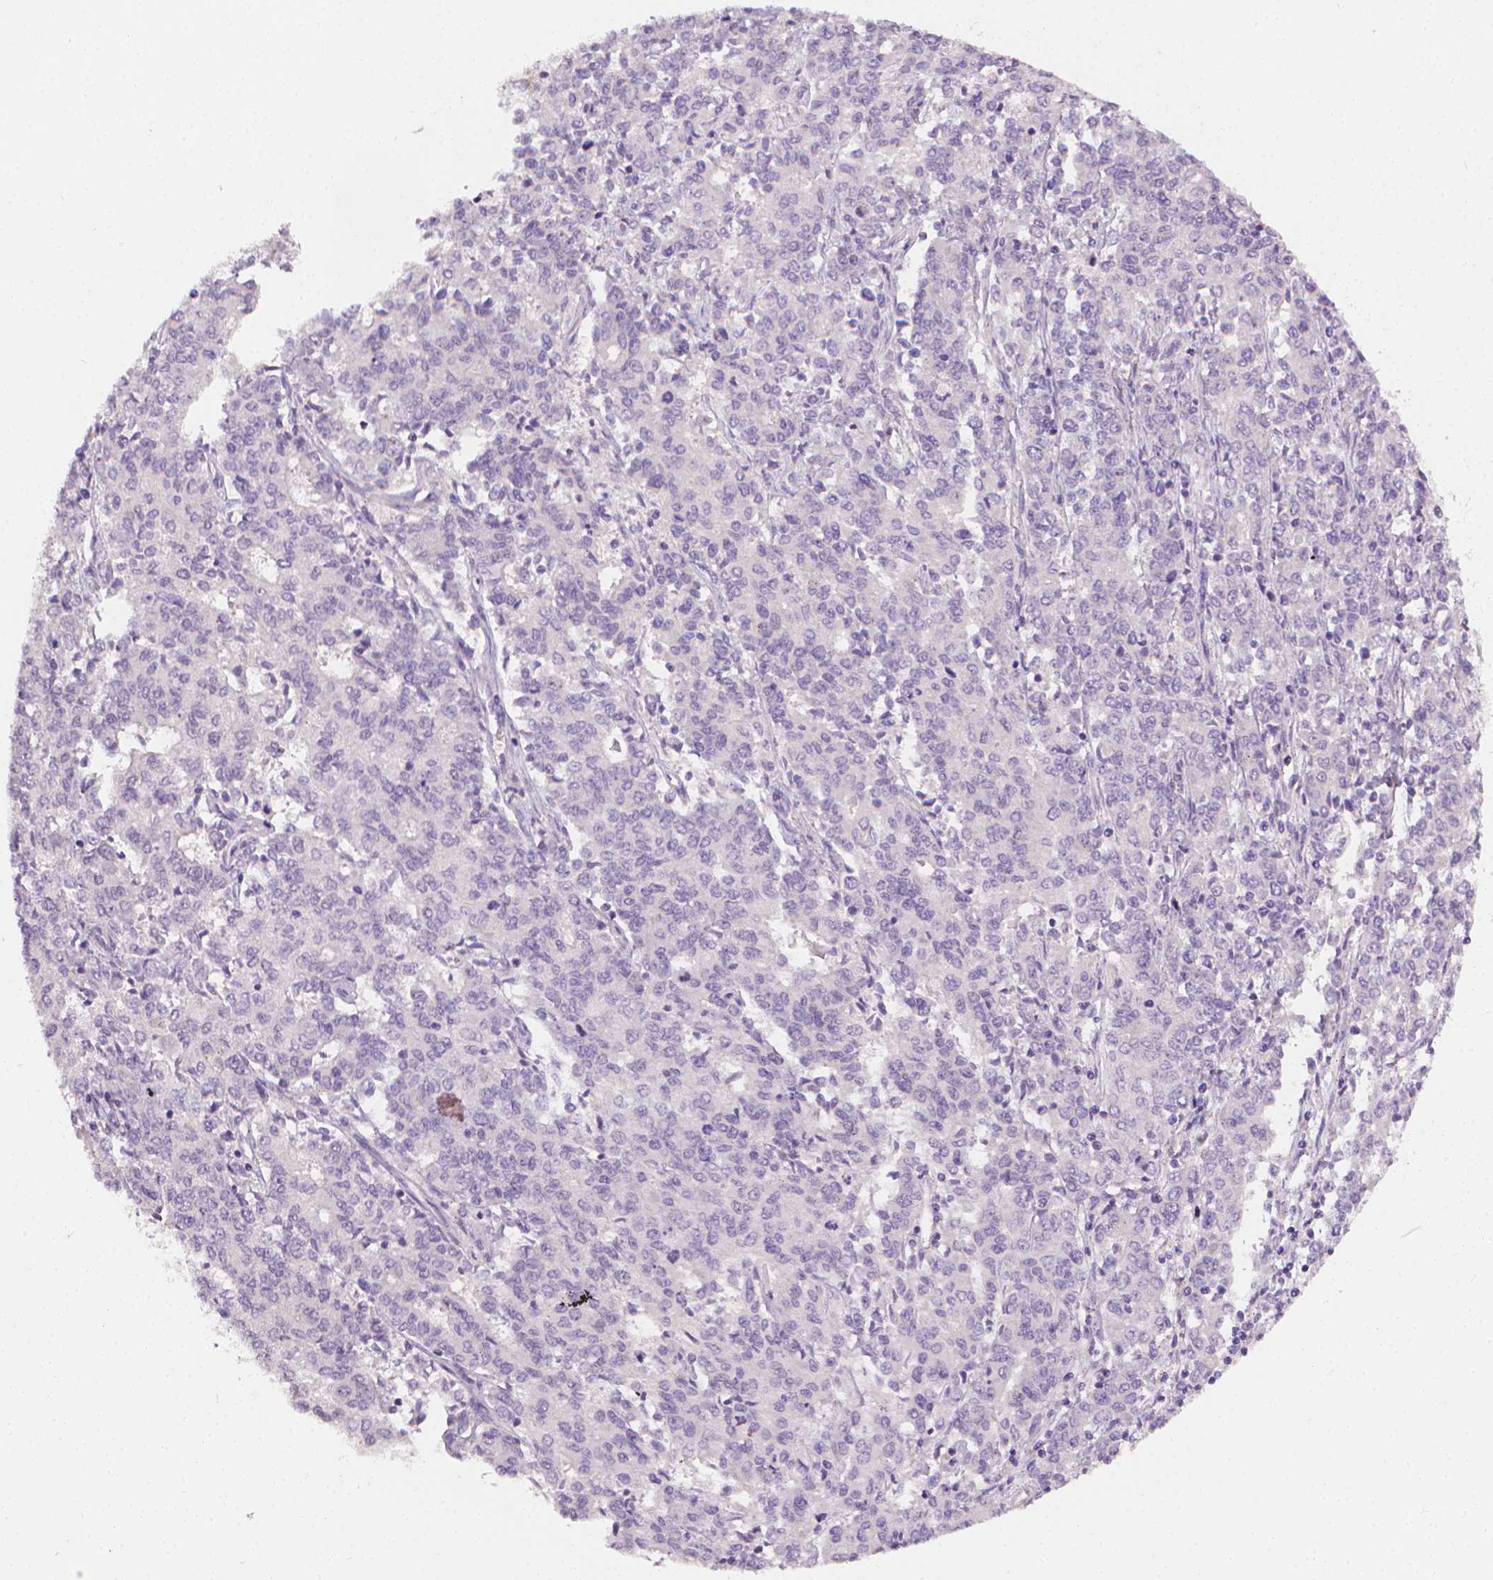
{"staining": {"intensity": "negative", "quantity": "none", "location": "none"}, "tissue": "endometrial cancer", "cell_type": "Tumor cells", "image_type": "cancer", "snomed": [{"axis": "morphology", "description": "Adenocarcinoma, NOS"}, {"axis": "topography", "description": "Endometrium"}], "caption": "The immunohistochemistry image has no significant expression in tumor cells of endometrial adenocarcinoma tissue.", "gene": "NCAN", "patient": {"sex": "female", "age": 50}}